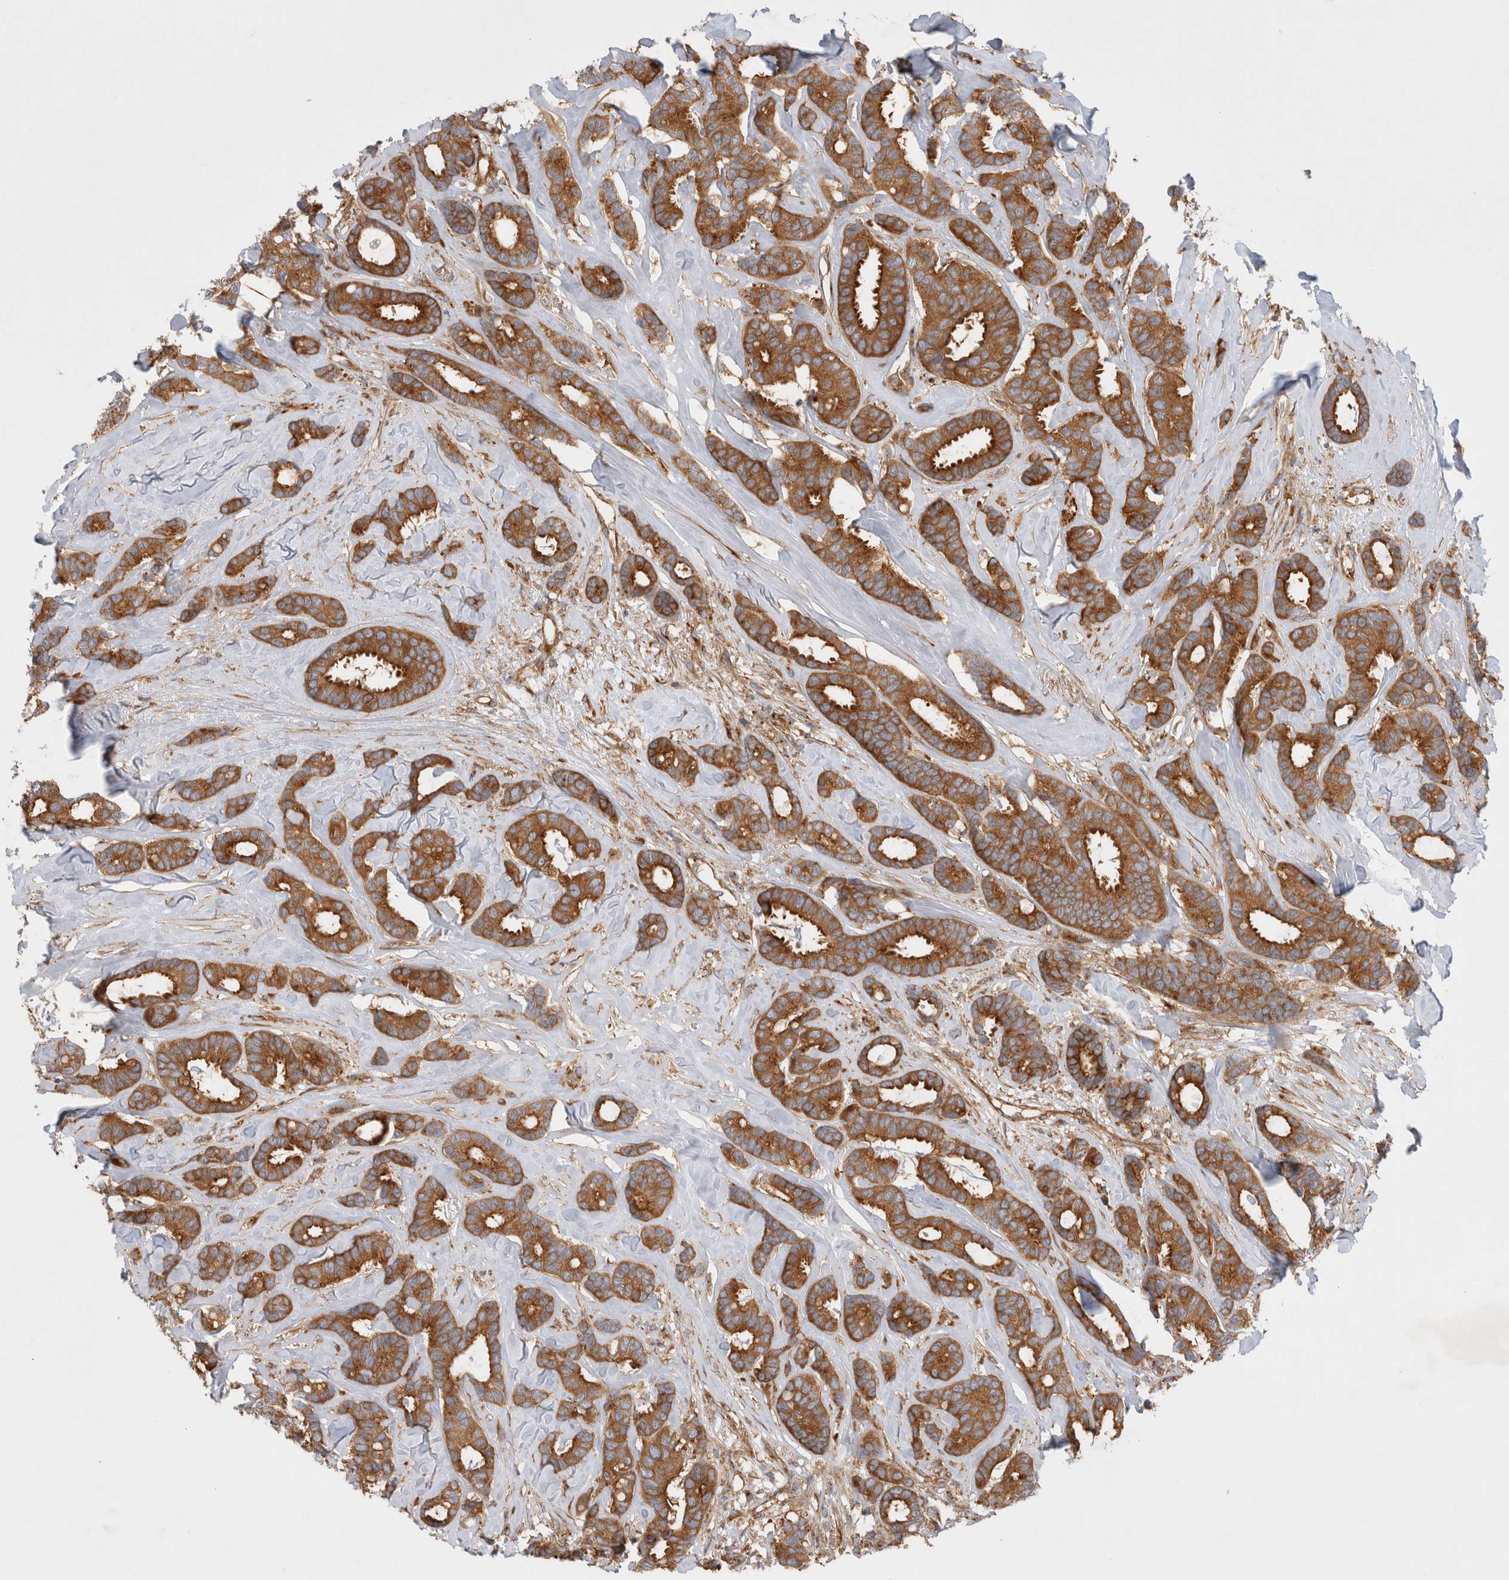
{"staining": {"intensity": "strong", "quantity": ">75%", "location": "cytoplasmic/membranous"}, "tissue": "breast cancer", "cell_type": "Tumor cells", "image_type": "cancer", "snomed": [{"axis": "morphology", "description": "Duct carcinoma"}, {"axis": "topography", "description": "Breast"}], "caption": "Immunohistochemistry (IHC) of invasive ductal carcinoma (breast) displays high levels of strong cytoplasmic/membranous expression in about >75% of tumor cells.", "gene": "GPR150", "patient": {"sex": "female", "age": 87}}